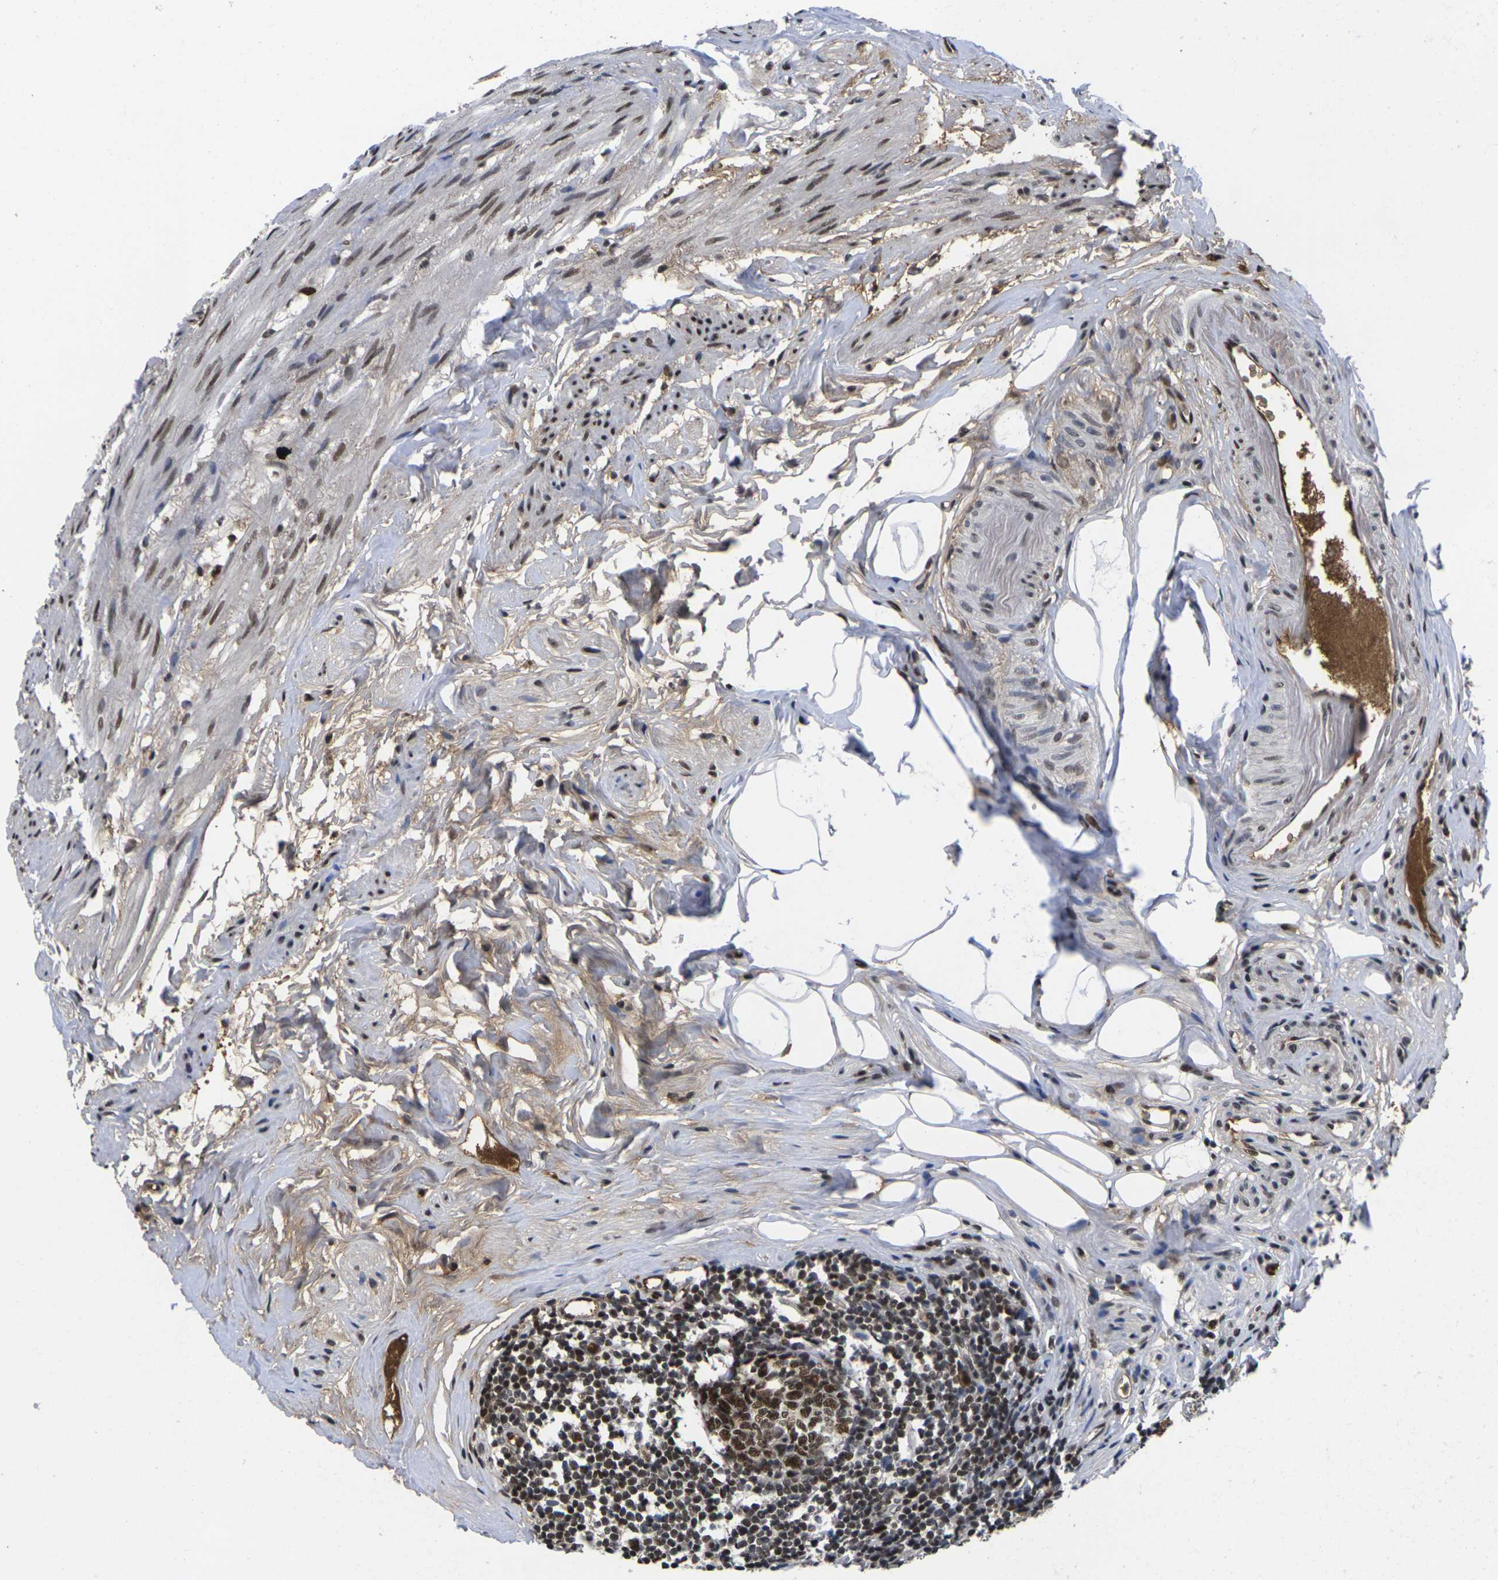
{"staining": {"intensity": "strong", "quantity": ">75%", "location": "nuclear"}, "tissue": "appendix", "cell_type": "Glandular cells", "image_type": "normal", "snomed": [{"axis": "morphology", "description": "Normal tissue, NOS"}, {"axis": "topography", "description": "Appendix"}], "caption": "Appendix stained with DAB (3,3'-diaminobenzidine) IHC exhibits high levels of strong nuclear staining in approximately >75% of glandular cells. (IHC, brightfield microscopy, high magnification).", "gene": "GTF2E1", "patient": {"sex": "female", "age": 77}}